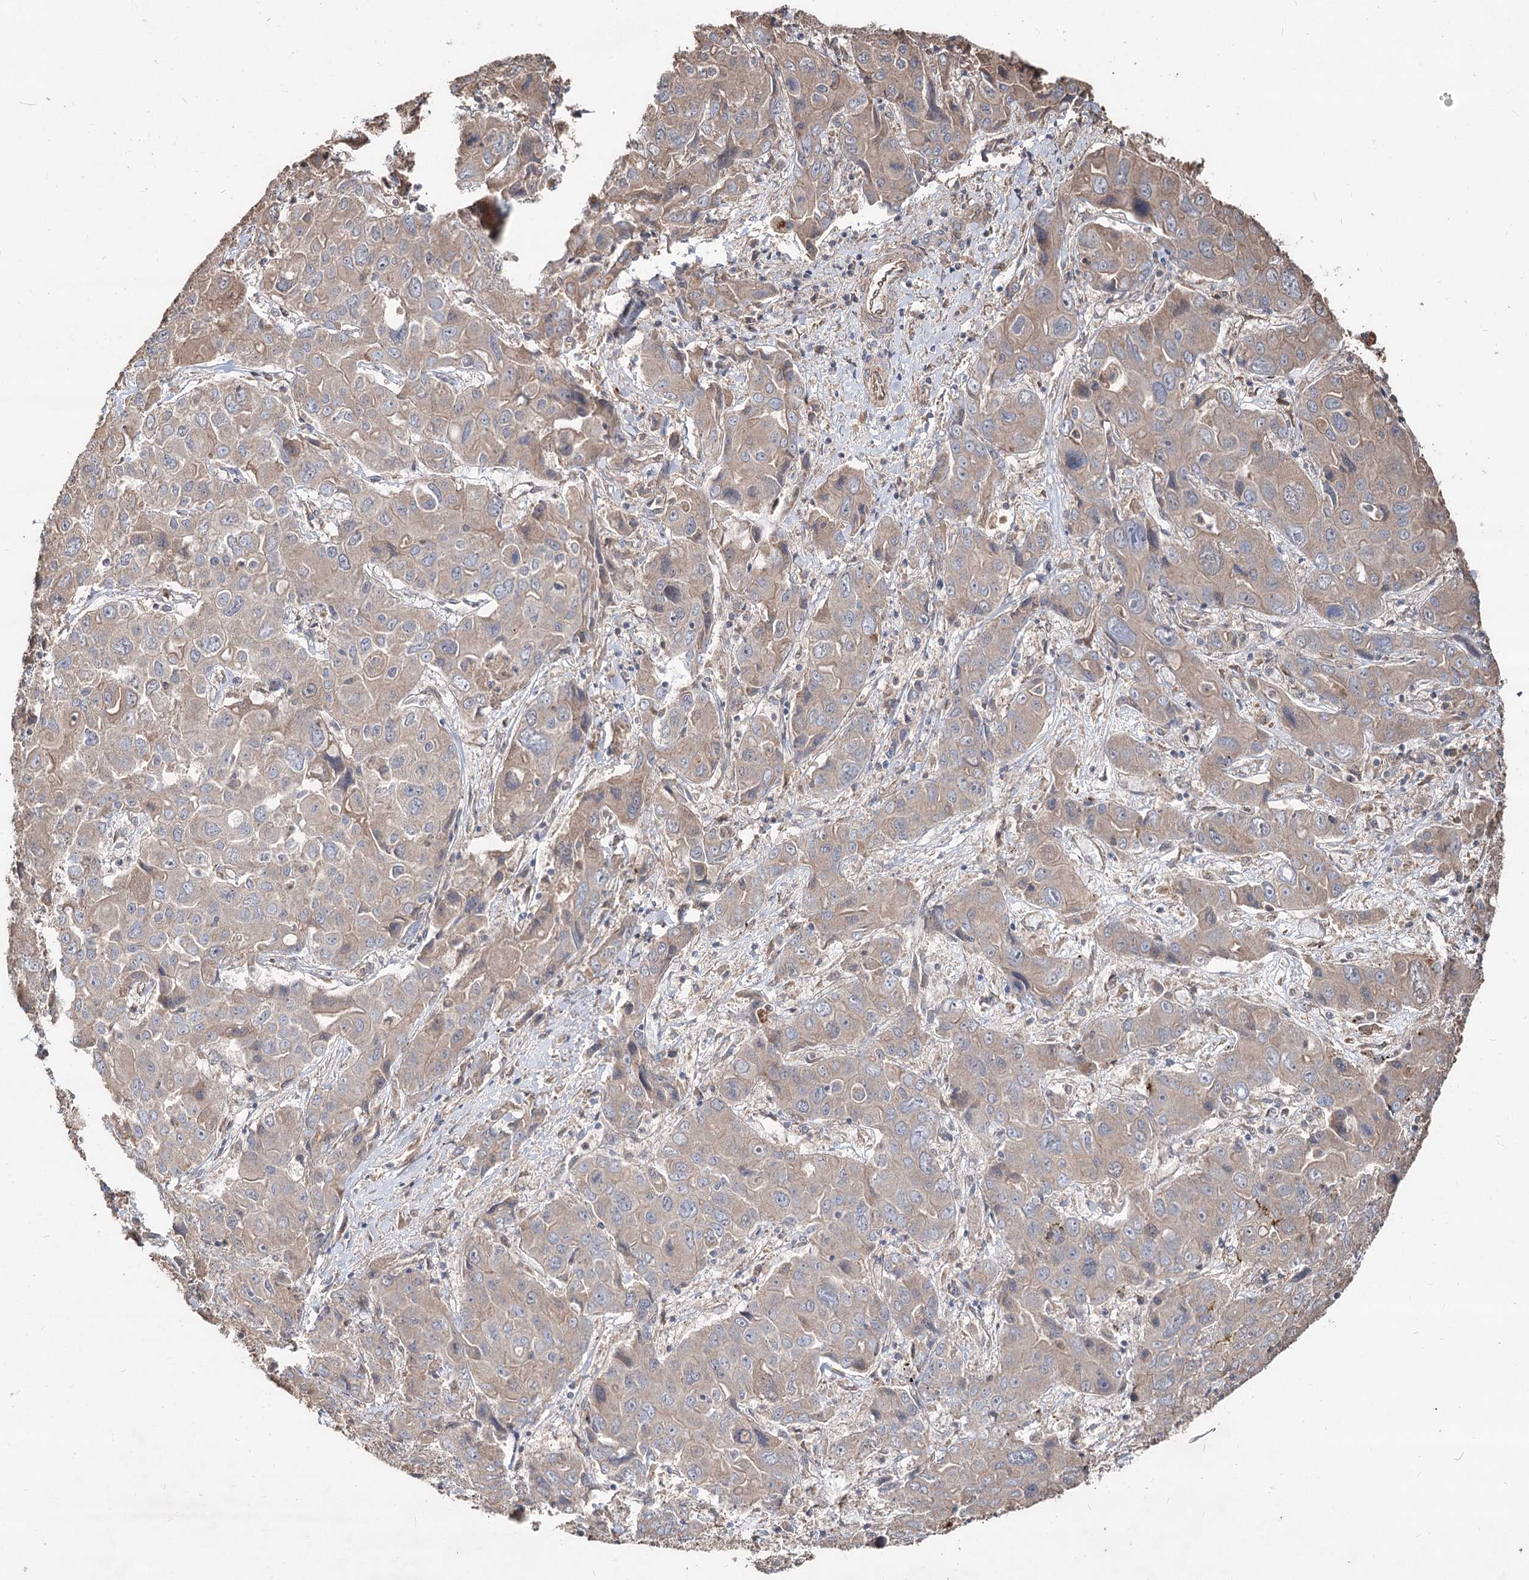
{"staining": {"intensity": "weak", "quantity": "25%-75%", "location": "cytoplasmic/membranous"}, "tissue": "liver cancer", "cell_type": "Tumor cells", "image_type": "cancer", "snomed": [{"axis": "morphology", "description": "Cholangiocarcinoma"}, {"axis": "topography", "description": "Liver"}], "caption": "This photomicrograph exhibits cholangiocarcinoma (liver) stained with IHC to label a protein in brown. The cytoplasmic/membranous of tumor cells show weak positivity for the protein. Nuclei are counter-stained blue.", "gene": "SPART", "patient": {"sex": "male", "age": 67}}